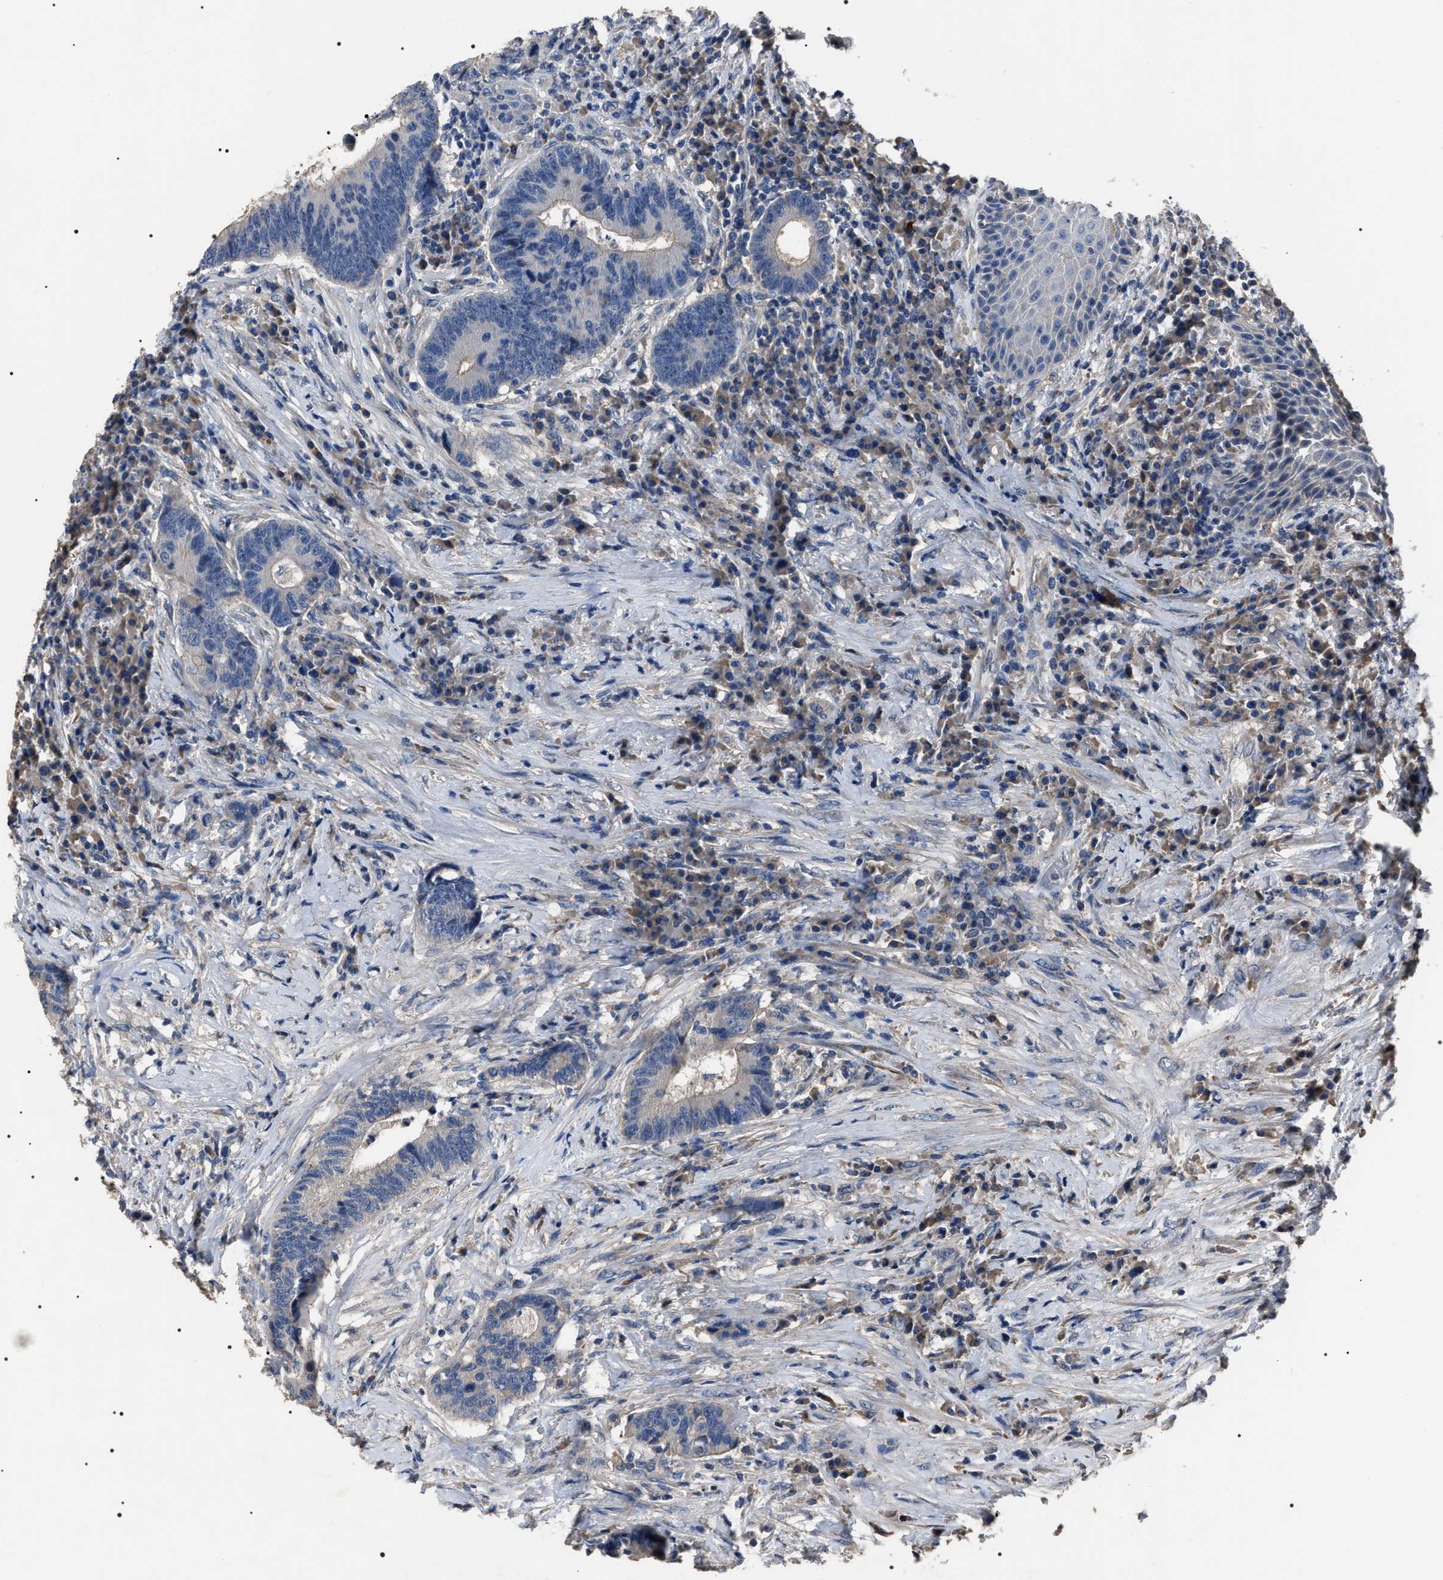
{"staining": {"intensity": "negative", "quantity": "none", "location": "none"}, "tissue": "colorectal cancer", "cell_type": "Tumor cells", "image_type": "cancer", "snomed": [{"axis": "morphology", "description": "Adenocarcinoma, NOS"}, {"axis": "topography", "description": "Rectum"}, {"axis": "topography", "description": "Anal"}], "caption": "A histopathology image of human colorectal cancer is negative for staining in tumor cells. (DAB (3,3'-diaminobenzidine) immunohistochemistry (IHC), high magnification).", "gene": "TRIM54", "patient": {"sex": "female", "age": 89}}